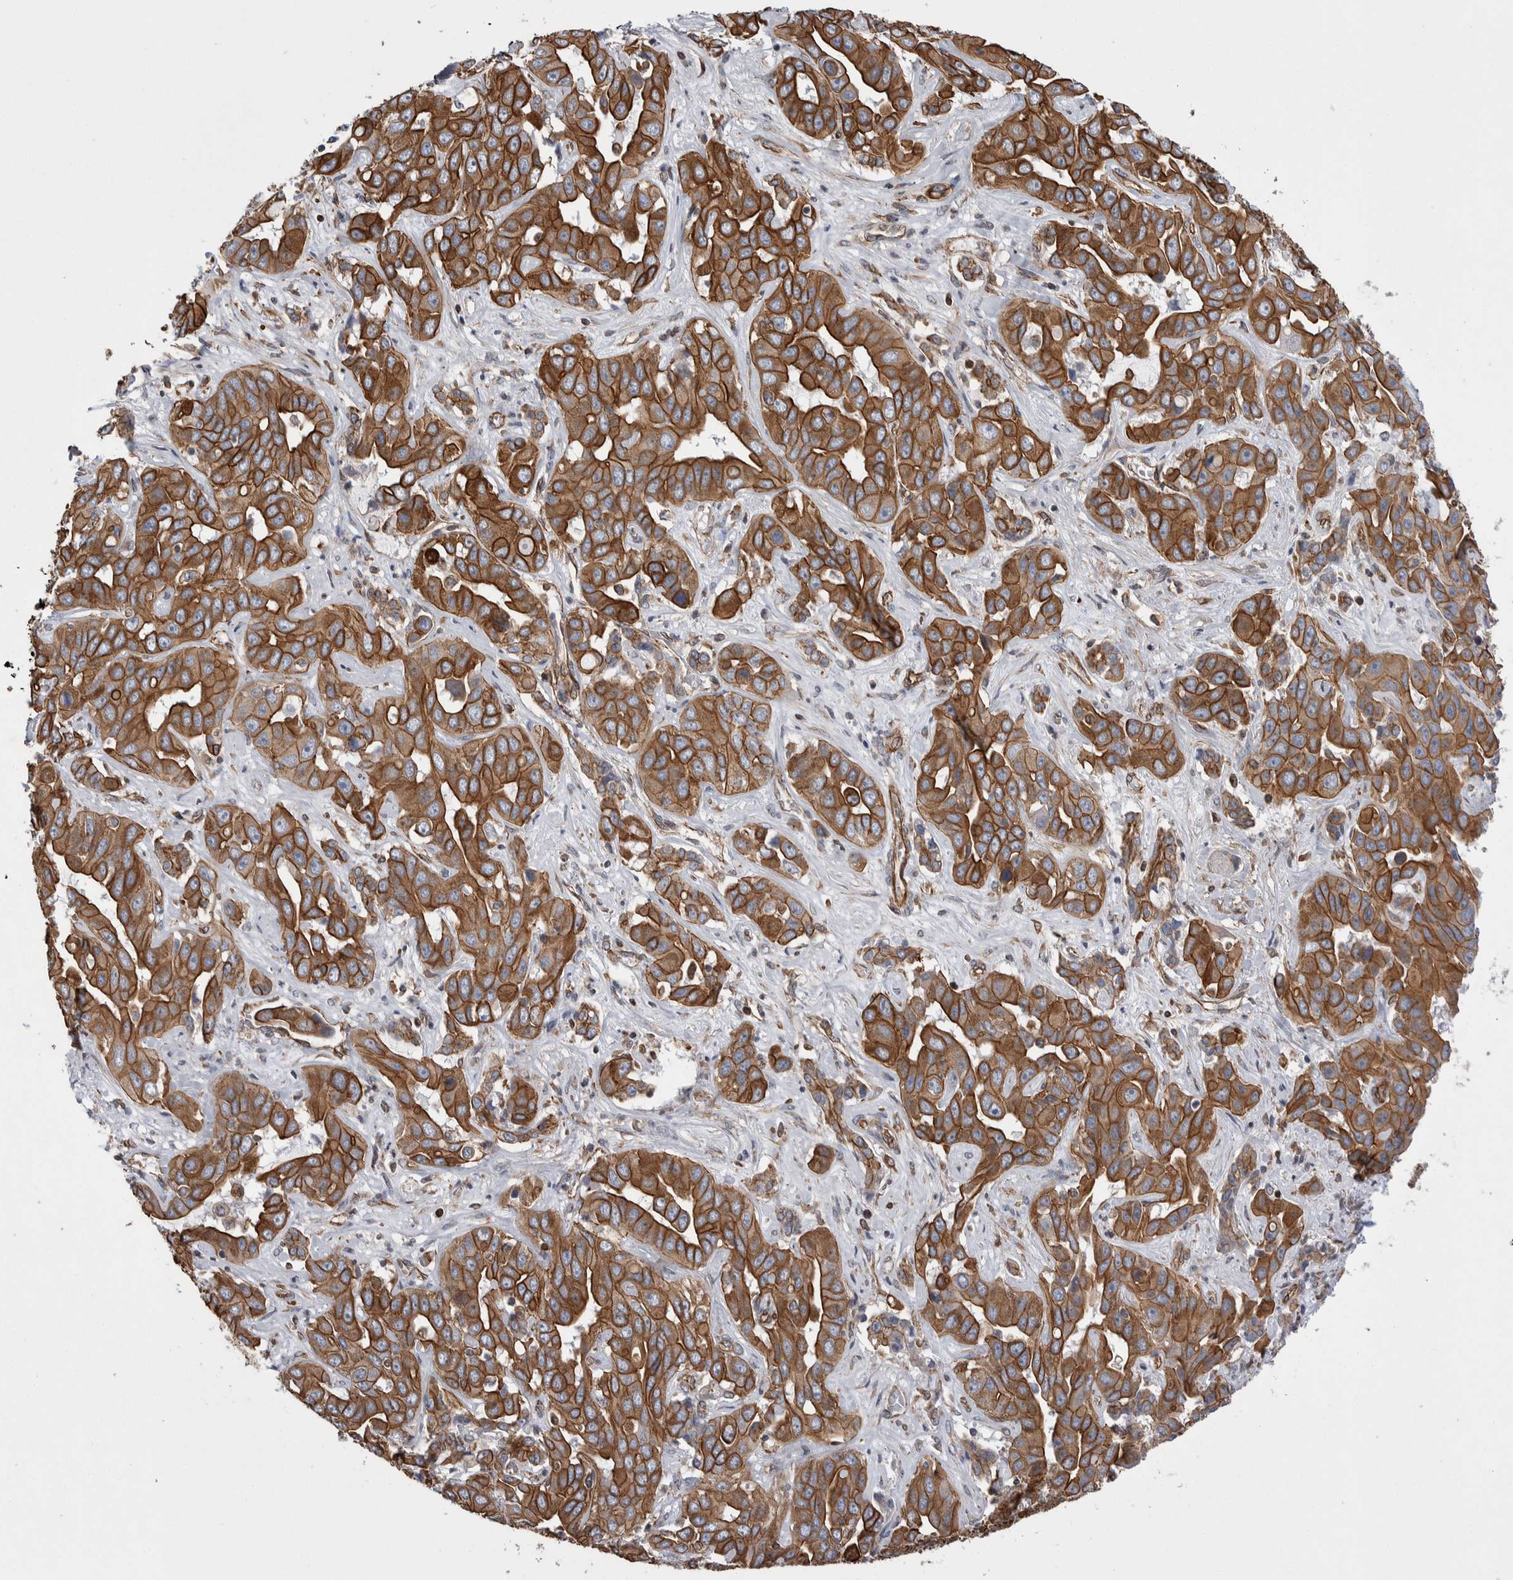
{"staining": {"intensity": "strong", "quantity": ">75%", "location": "cytoplasmic/membranous"}, "tissue": "liver cancer", "cell_type": "Tumor cells", "image_type": "cancer", "snomed": [{"axis": "morphology", "description": "Cholangiocarcinoma"}, {"axis": "topography", "description": "Liver"}], "caption": "This is an image of immunohistochemistry staining of liver cancer (cholangiocarcinoma), which shows strong staining in the cytoplasmic/membranous of tumor cells.", "gene": "KIF12", "patient": {"sex": "female", "age": 52}}